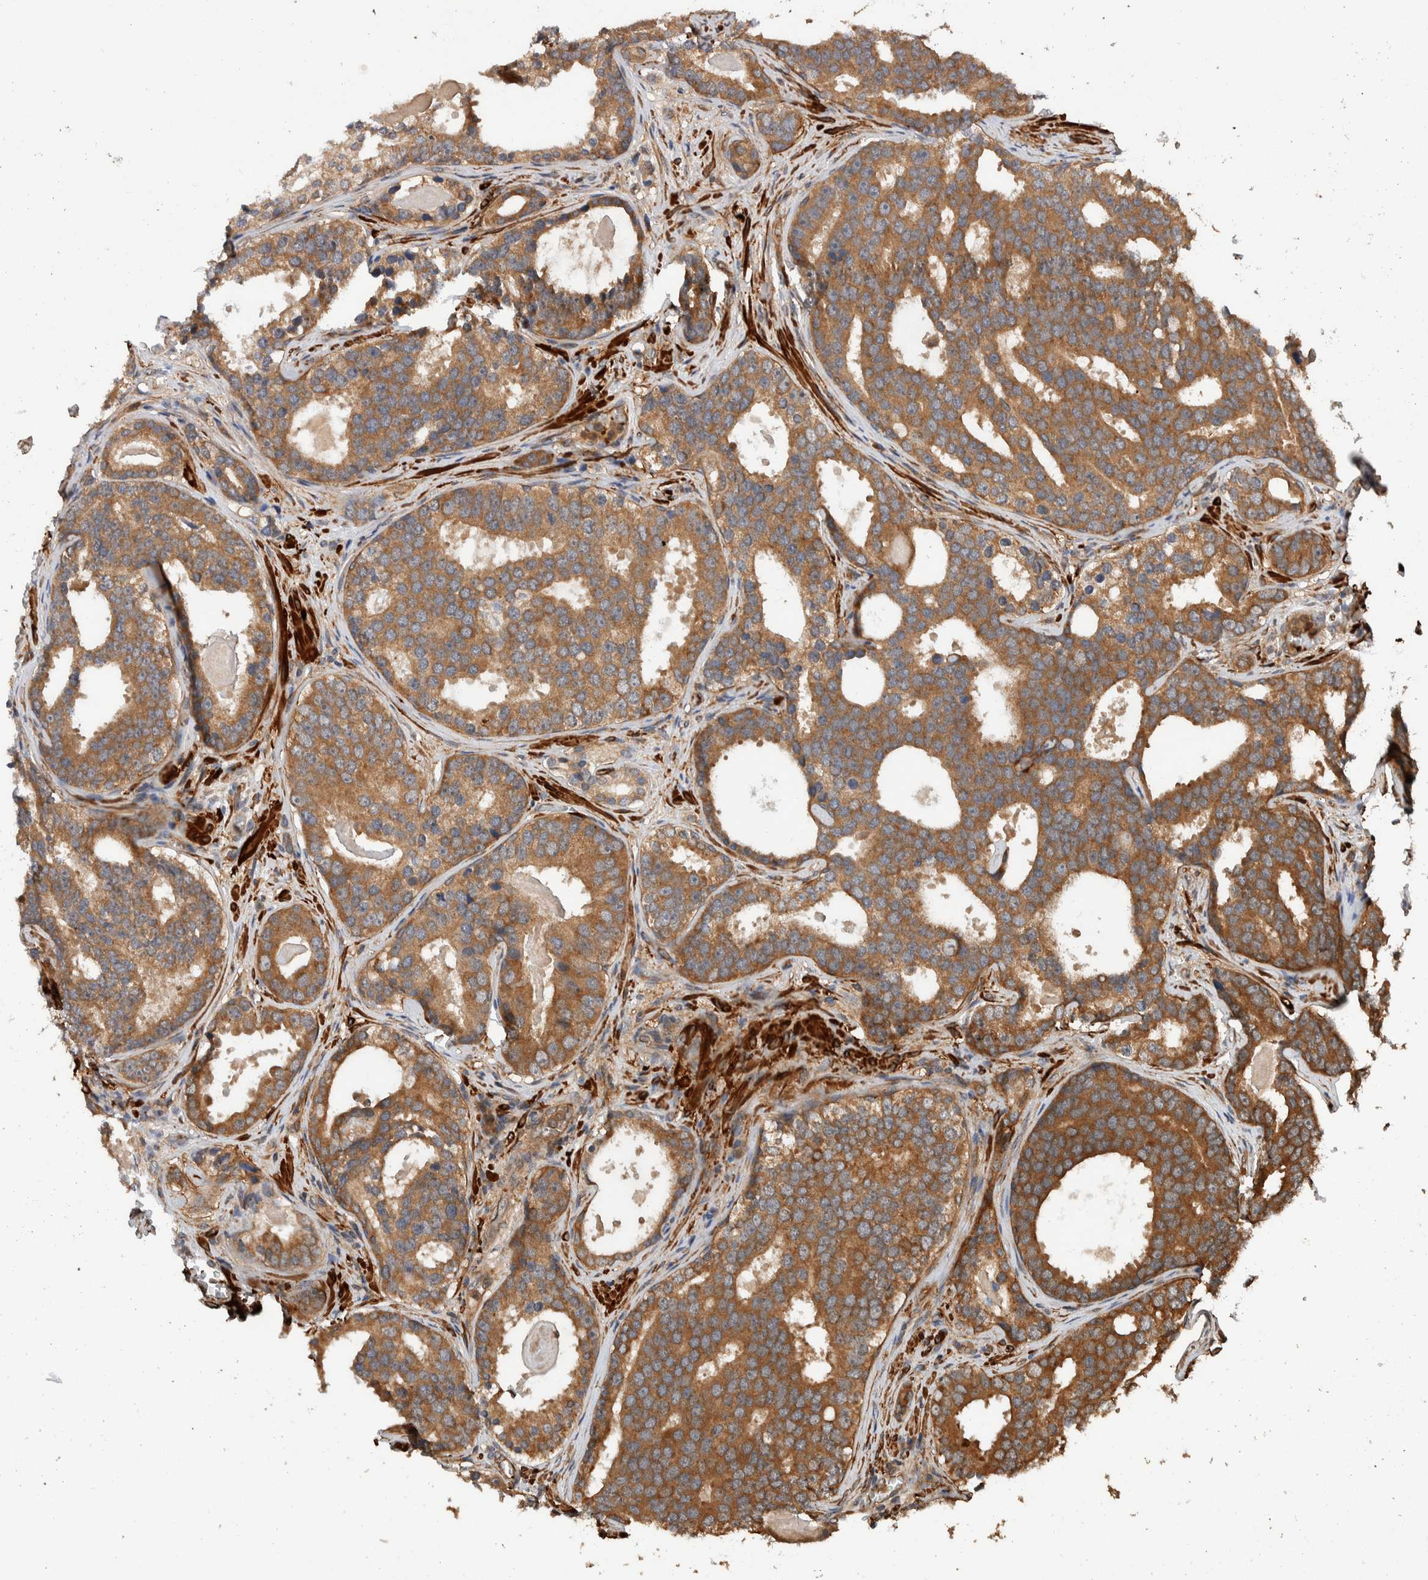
{"staining": {"intensity": "moderate", "quantity": ">75%", "location": "cytoplasmic/membranous"}, "tissue": "prostate cancer", "cell_type": "Tumor cells", "image_type": "cancer", "snomed": [{"axis": "morphology", "description": "Adenocarcinoma, High grade"}, {"axis": "topography", "description": "Prostate"}], "caption": "Human high-grade adenocarcinoma (prostate) stained with a protein marker reveals moderate staining in tumor cells.", "gene": "SYNRG", "patient": {"sex": "male", "age": 60}}